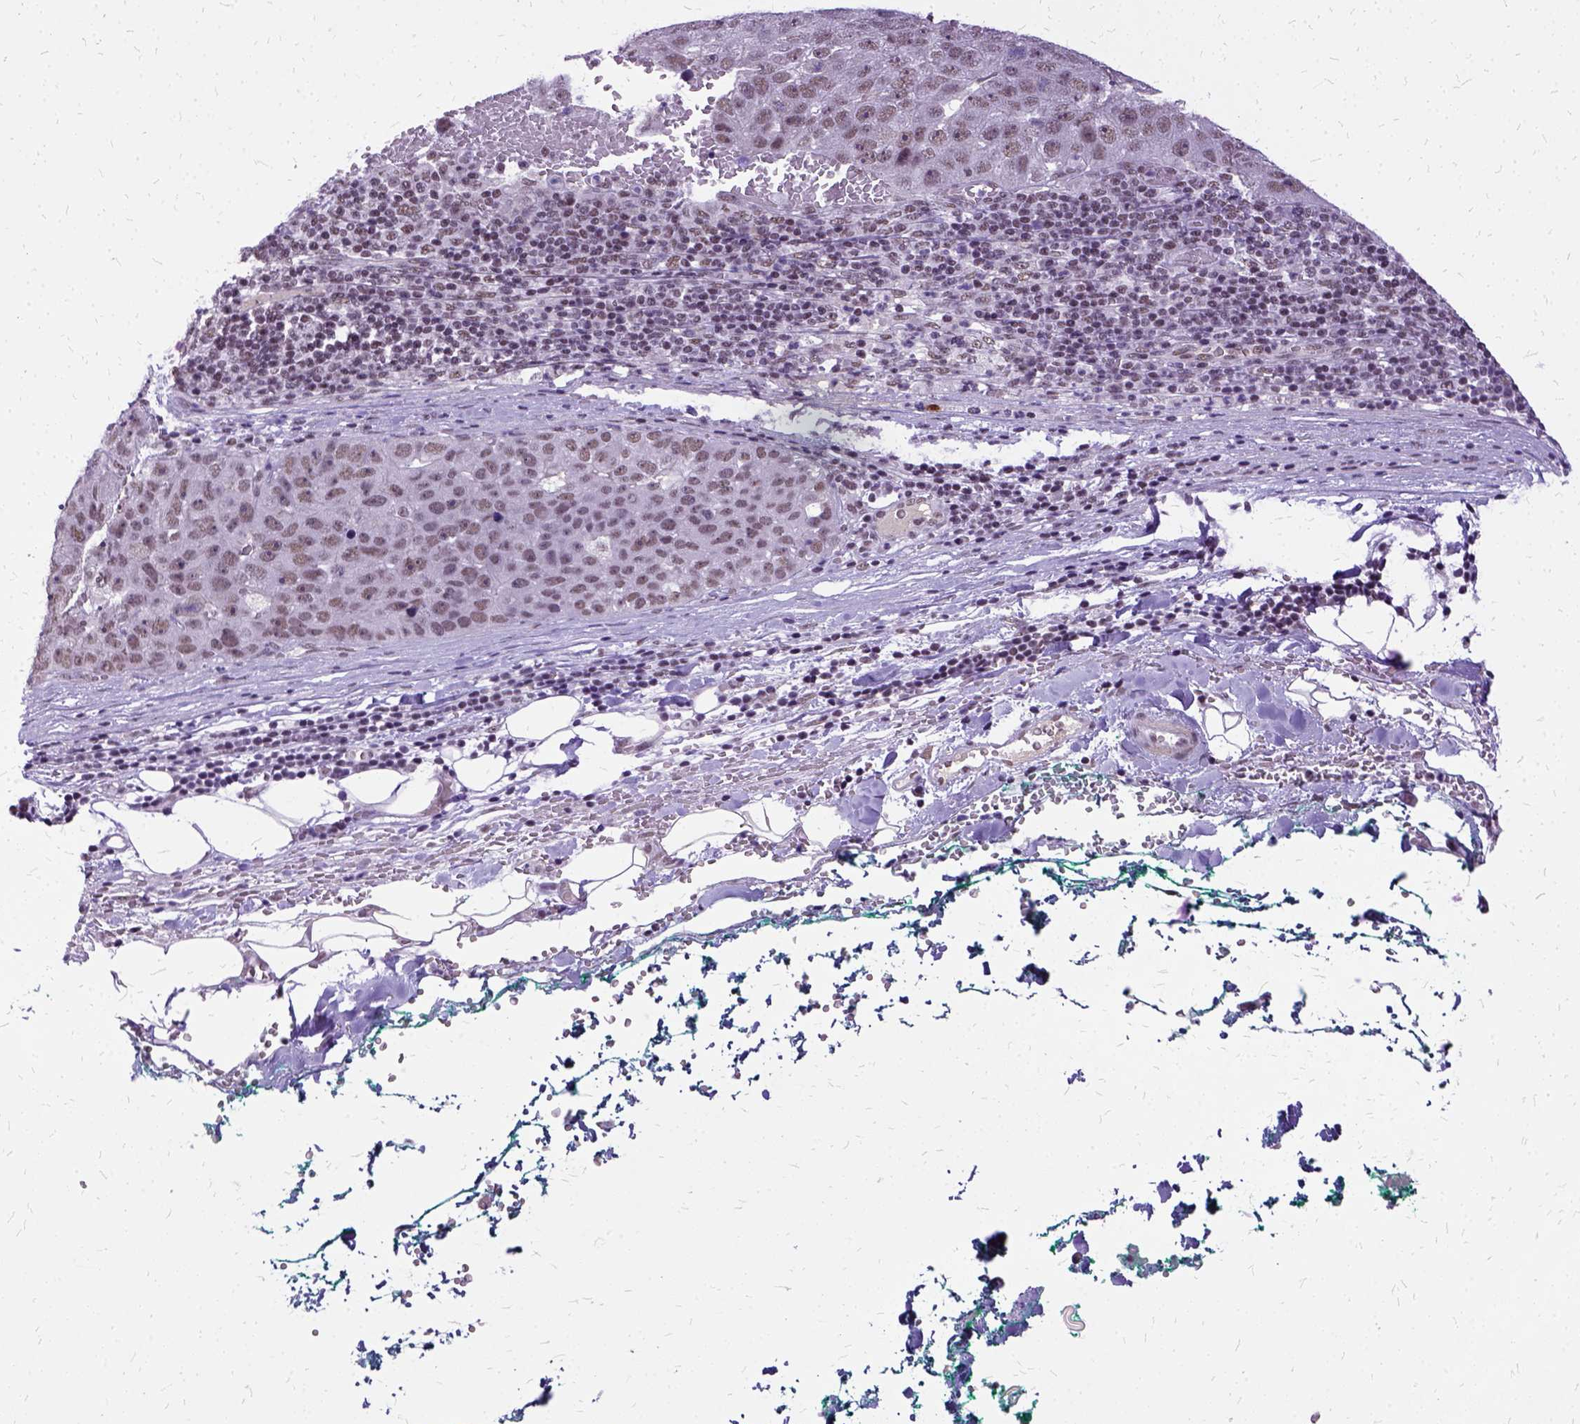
{"staining": {"intensity": "weak", "quantity": ">75%", "location": "nuclear"}, "tissue": "pancreatic cancer", "cell_type": "Tumor cells", "image_type": "cancer", "snomed": [{"axis": "morphology", "description": "Adenocarcinoma, NOS"}, {"axis": "topography", "description": "Pancreas"}], "caption": "Human pancreatic adenocarcinoma stained with a protein marker reveals weak staining in tumor cells.", "gene": "SETD1A", "patient": {"sex": "female", "age": 61}}